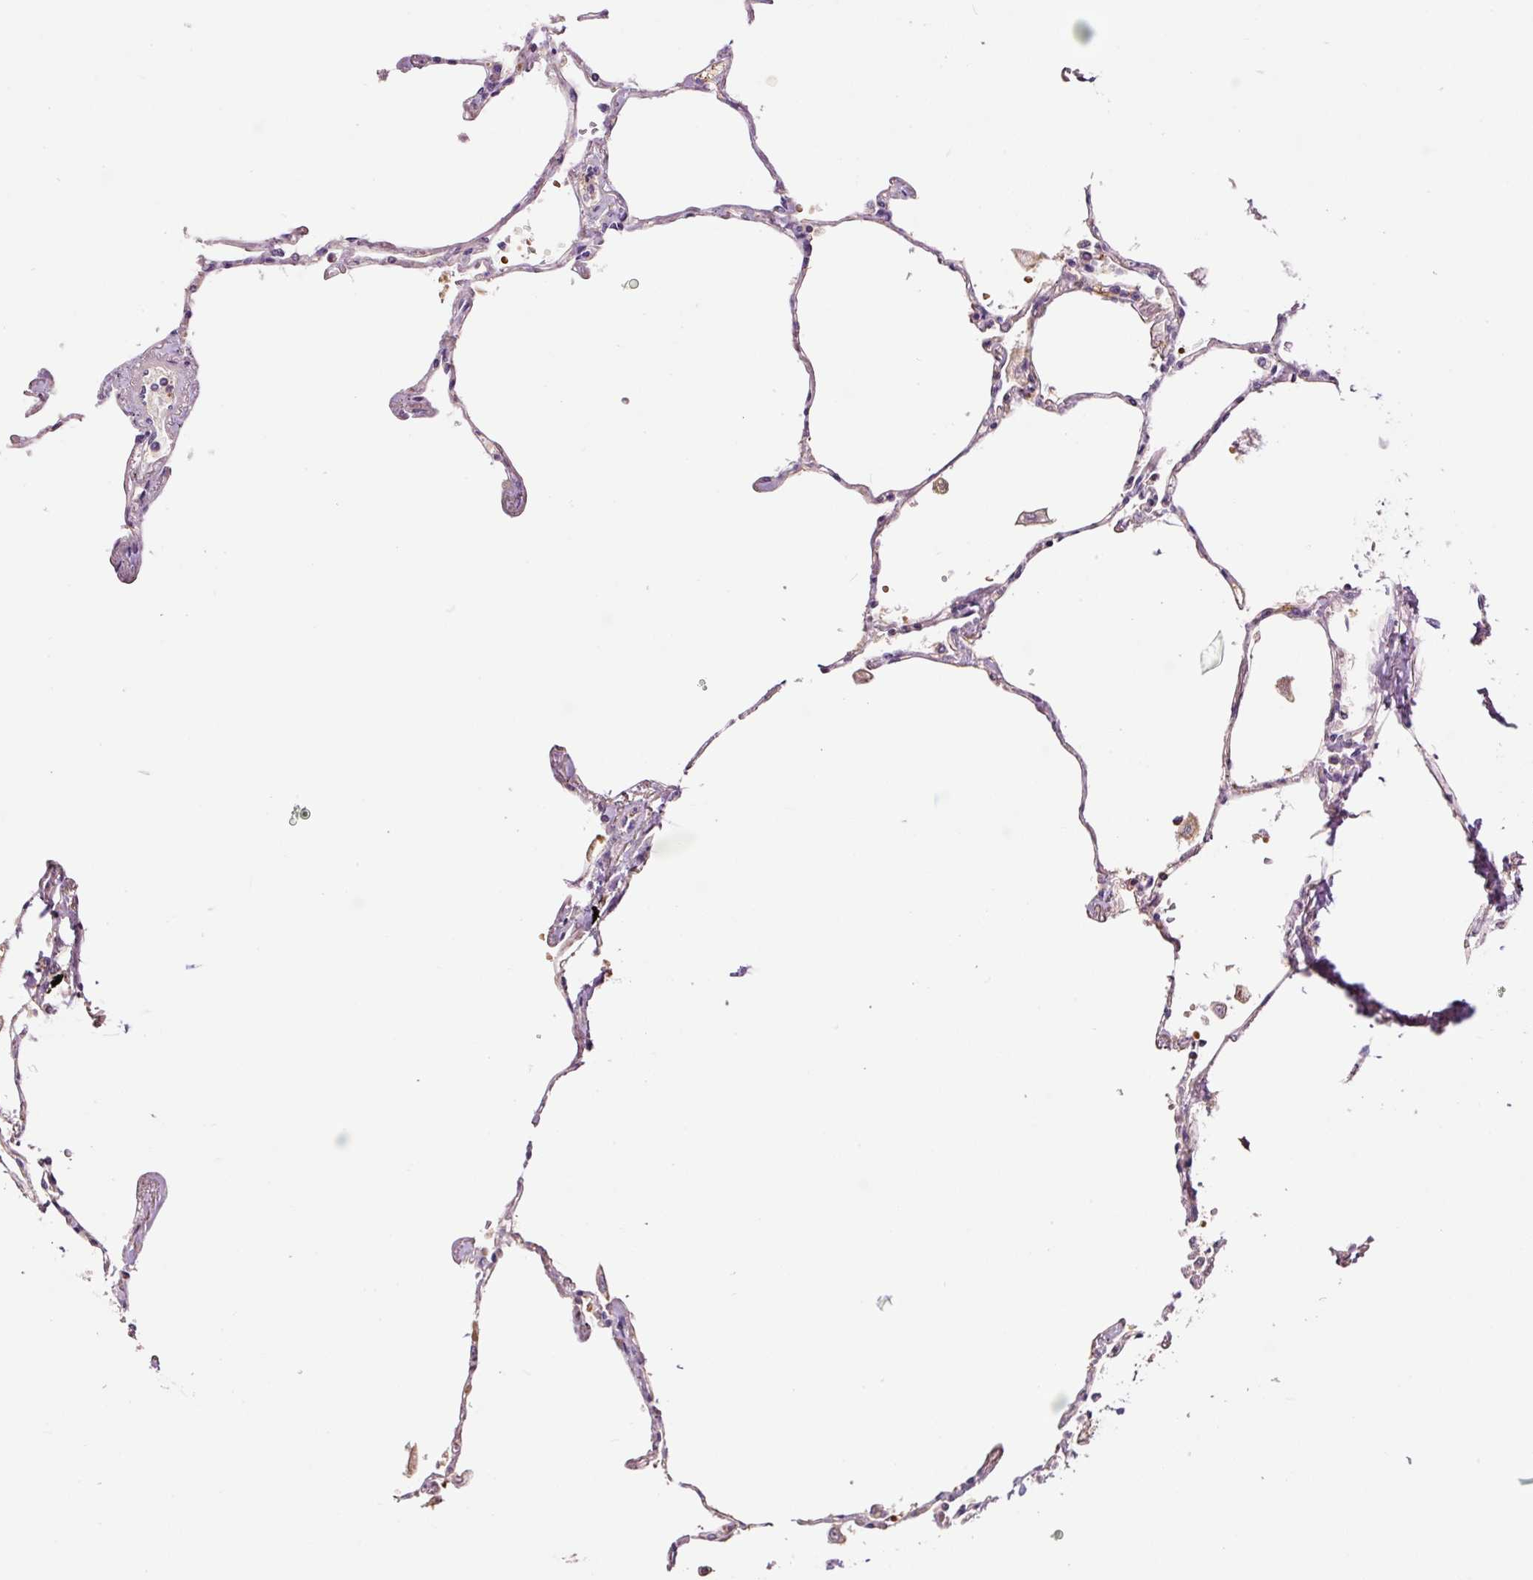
{"staining": {"intensity": "weak", "quantity": "<25%", "location": "cytoplasmic/membranous"}, "tissue": "lung", "cell_type": "Alveolar cells", "image_type": "normal", "snomed": [{"axis": "morphology", "description": "Normal tissue, NOS"}, {"axis": "topography", "description": "Lung"}], "caption": "DAB immunohistochemical staining of normal lung exhibits no significant staining in alveolar cells. (DAB (3,3'-diaminobenzidine) immunohistochemistry with hematoxylin counter stain).", "gene": "TMEM235", "patient": {"sex": "female", "age": 67}}